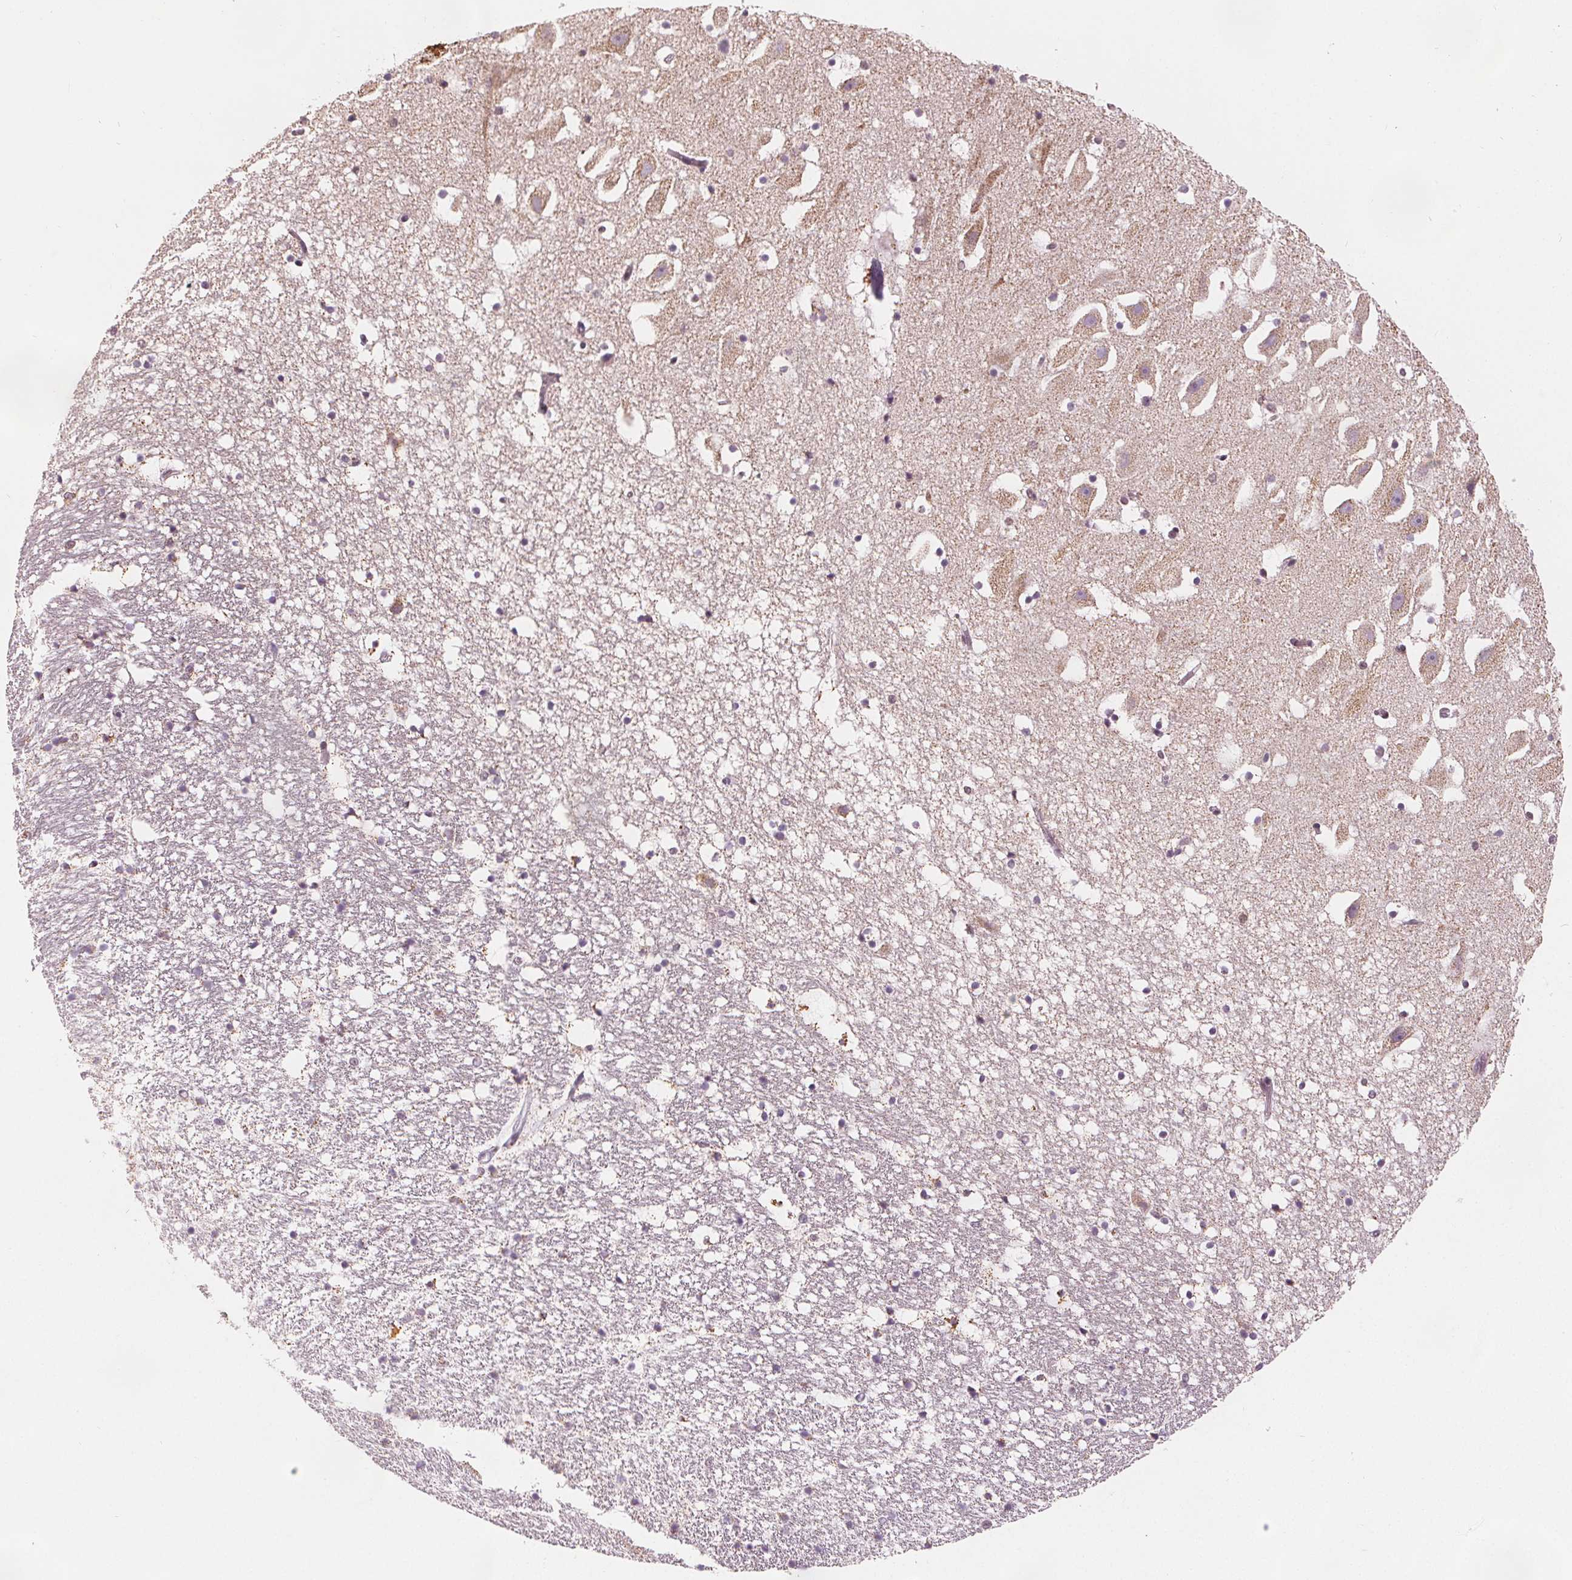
{"staining": {"intensity": "negative", "quantity": "none", "location": "none"}, "tissue": "hippocampus", "cell_type": "Glial cells", "image_type": "normal", "snomed": [{"axis": "morphology", "description": "Normal tissue, NOS"}, {"axis": "topography", "description": "Hippocampus"}], "caption": "An IHC histopathology image of normal hippocampus is shown. There is no staining in glial cells of hippocampus.", "gene": "DPM2", "patient": {"sex": "male", "age": 26}}